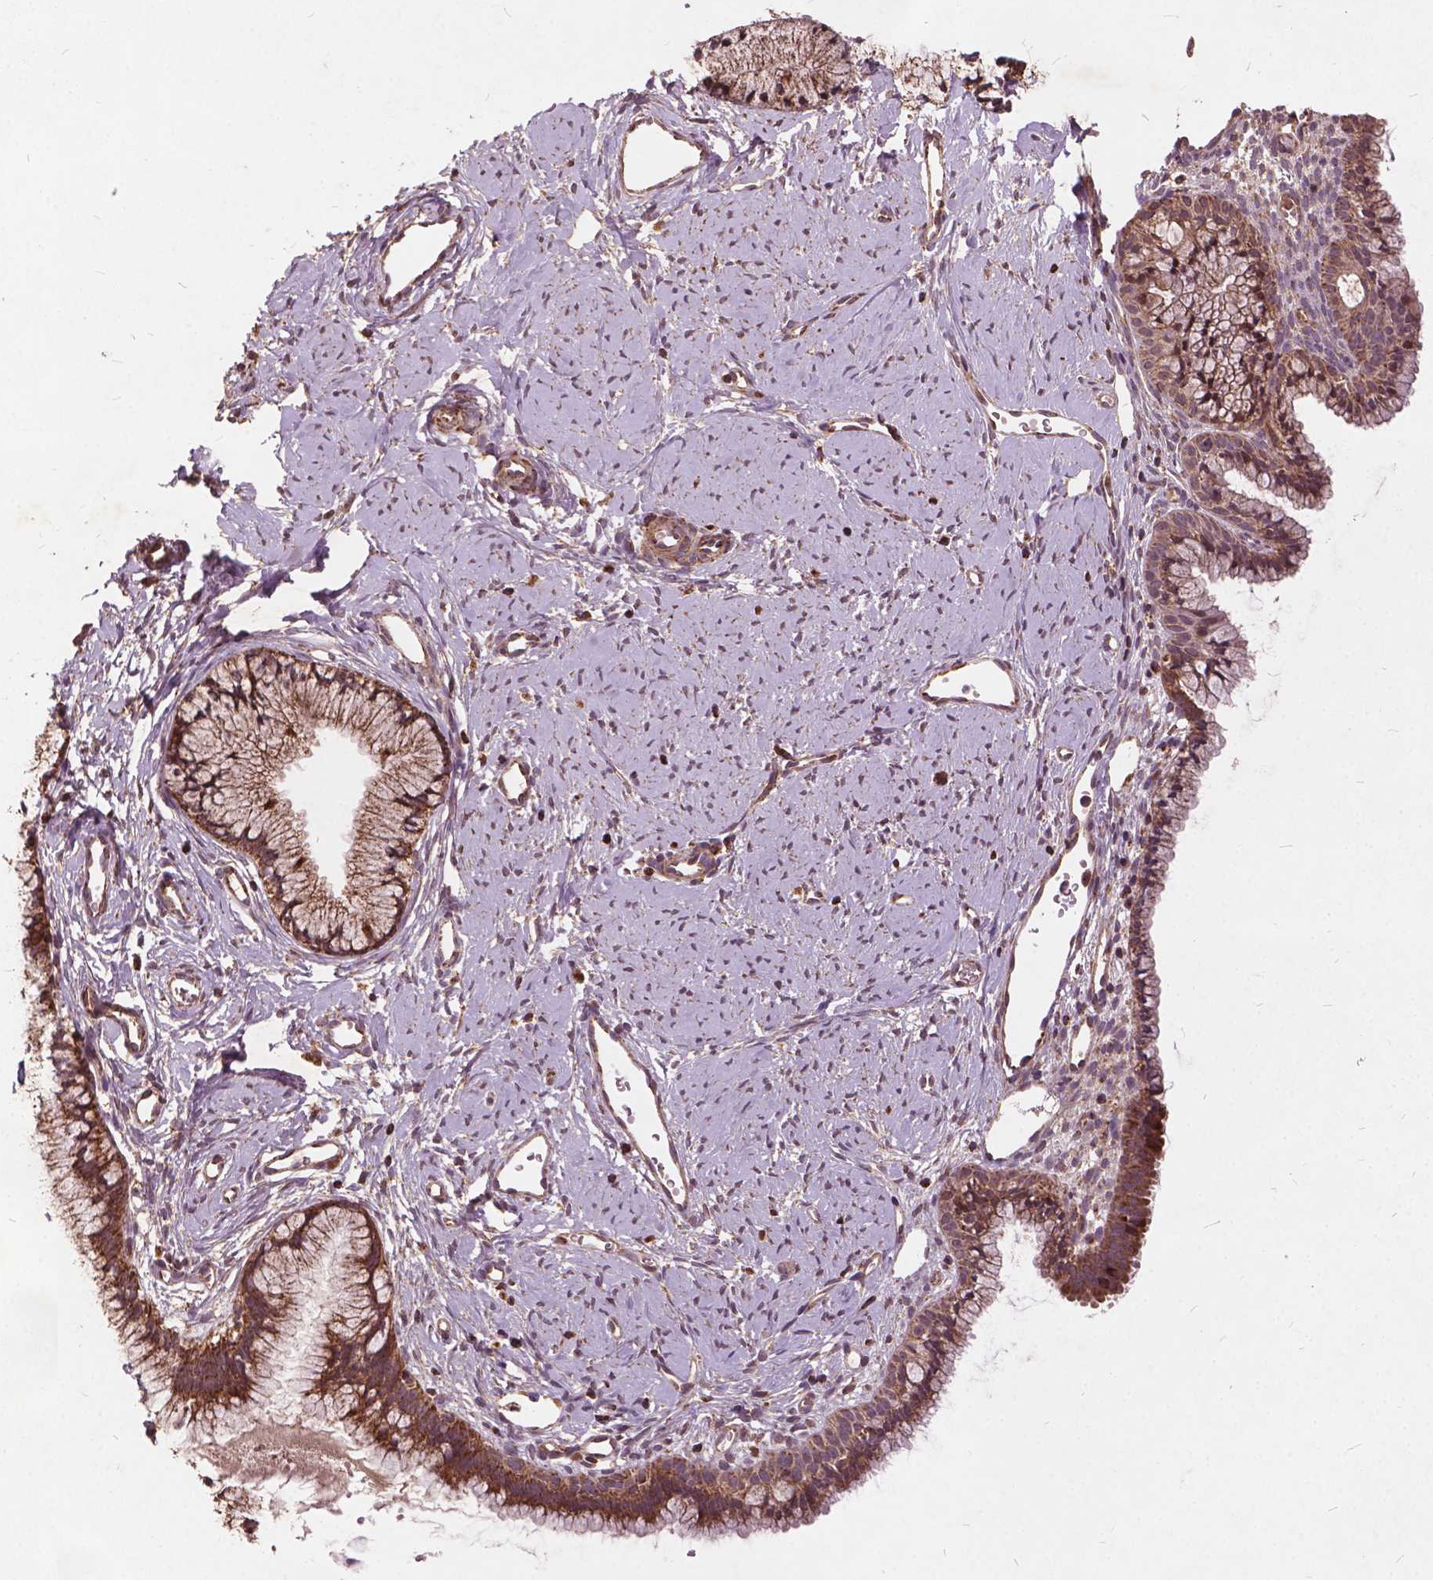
{"staining": {"intensity": "moderate", "quantity": ">75%", "location": "cytoplasmic/membranous"}, "tissue": "cervix", "cell_type": "Glandular cells", "image_type": "normal", "snomed": [{"axis": "morphology", "description": "Normal tissue, NOS"}, {"axis": "topography", "description": "Cervix"}], "caption": "This is a histology image of immunohistochemistry (IHC) staining of normal cervix, which shows moderate positivity in the cytoplasmic/membranous of glandular cells.", "gene": "UBXN2A", "patient": {"sex": "female", "age": 40}}